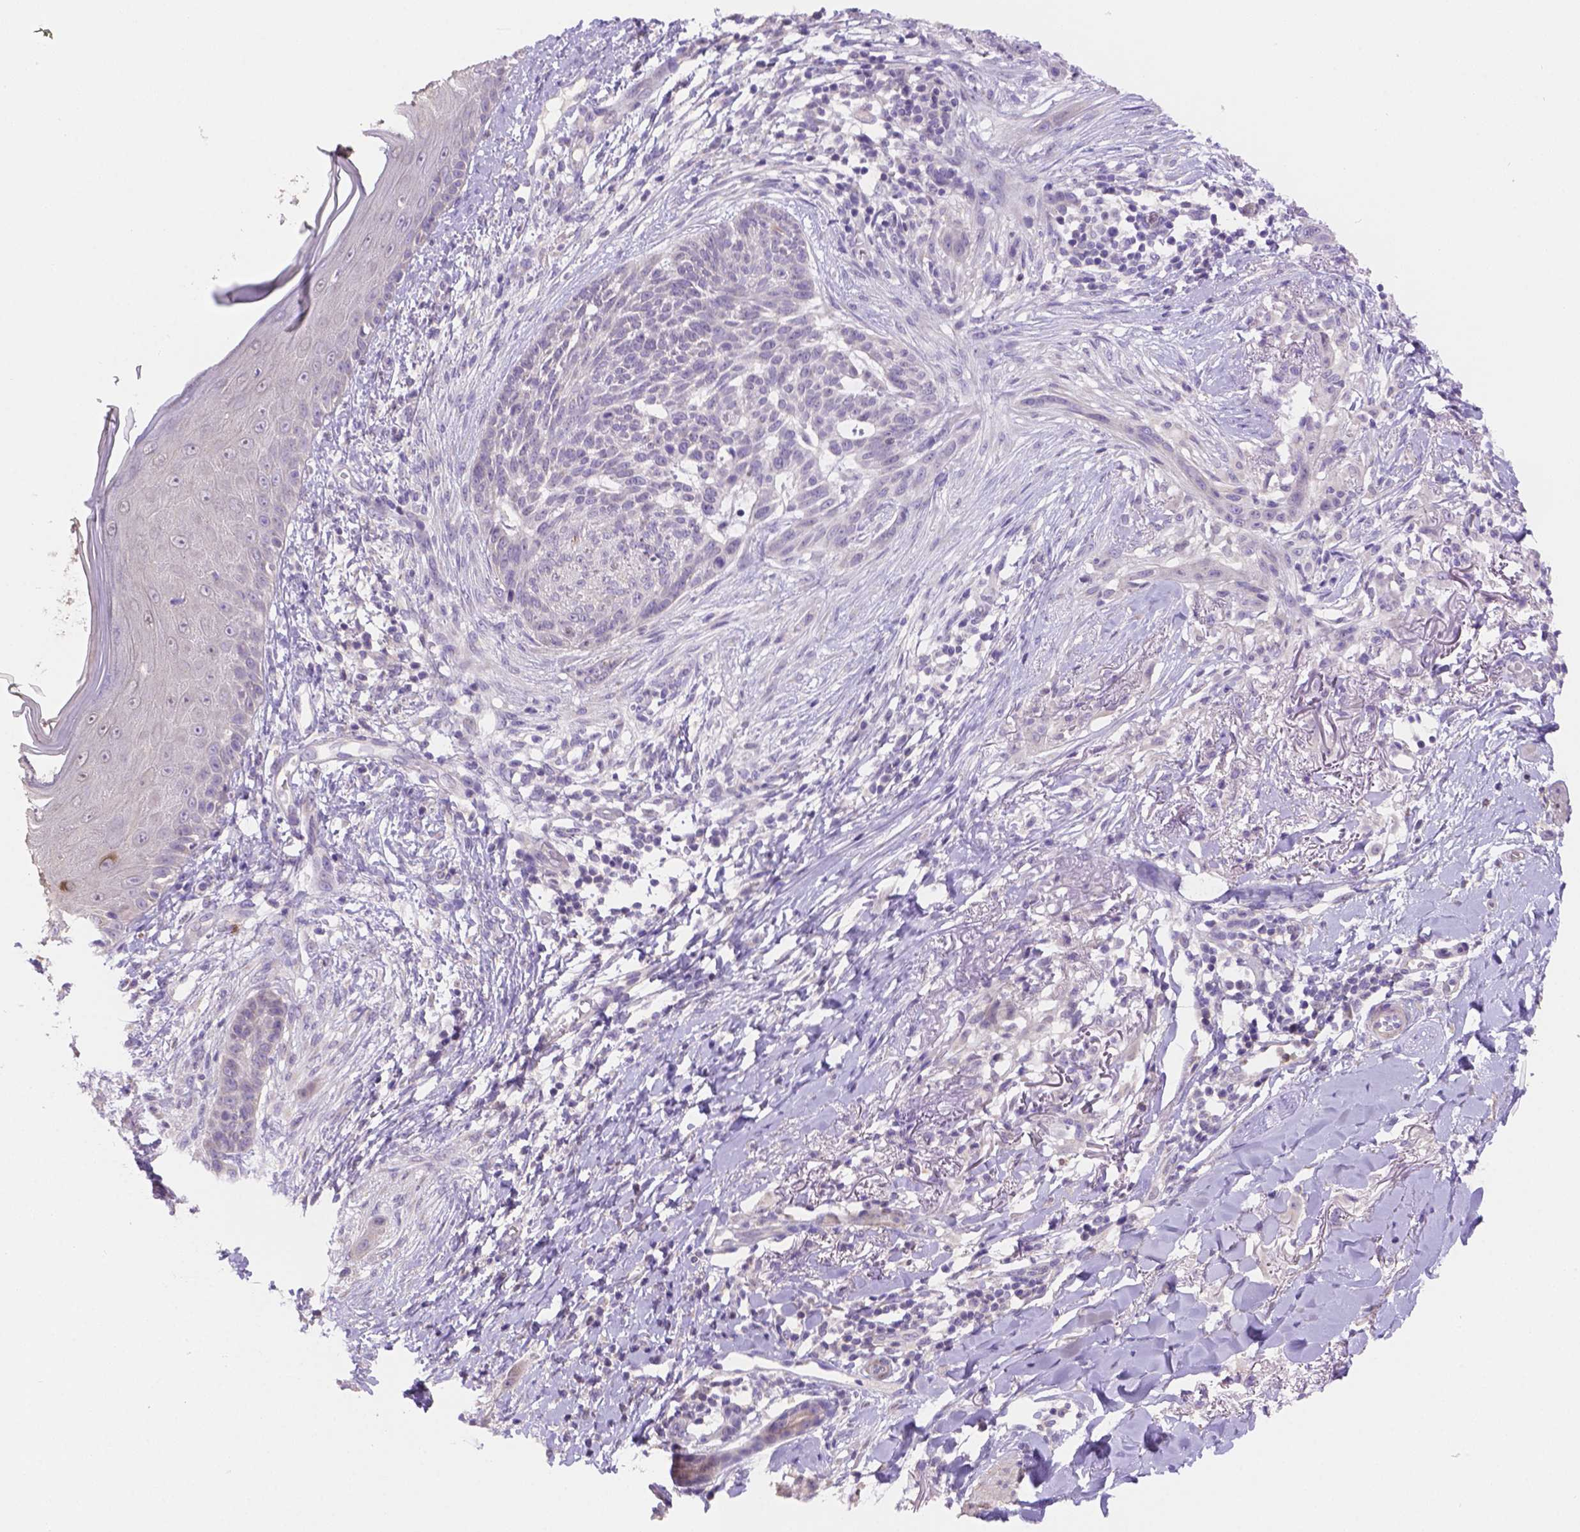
{"staining": {"intensity": "negative", "quantity": "none", "location": "none"}, "tissue": "skin cancer", "cell_type": "Tumor cells", "image_type": "cancer", "snomed": [{"axis": "morphology", "description": "Normal tissue, NOS"}, {"axis": "morphology", "description": "Basal cell carcinoma"}, {"axis": "topography", "description": "Skin"}], "caption": "DAB (3,3'-diaminobenzidine) immunohistochemical staining of human basal cell carcinoma (skin) reveals no significant staining in tumor cells.", "gene": "NXPE2", "patient": {"sex": "male", "age": 84}}